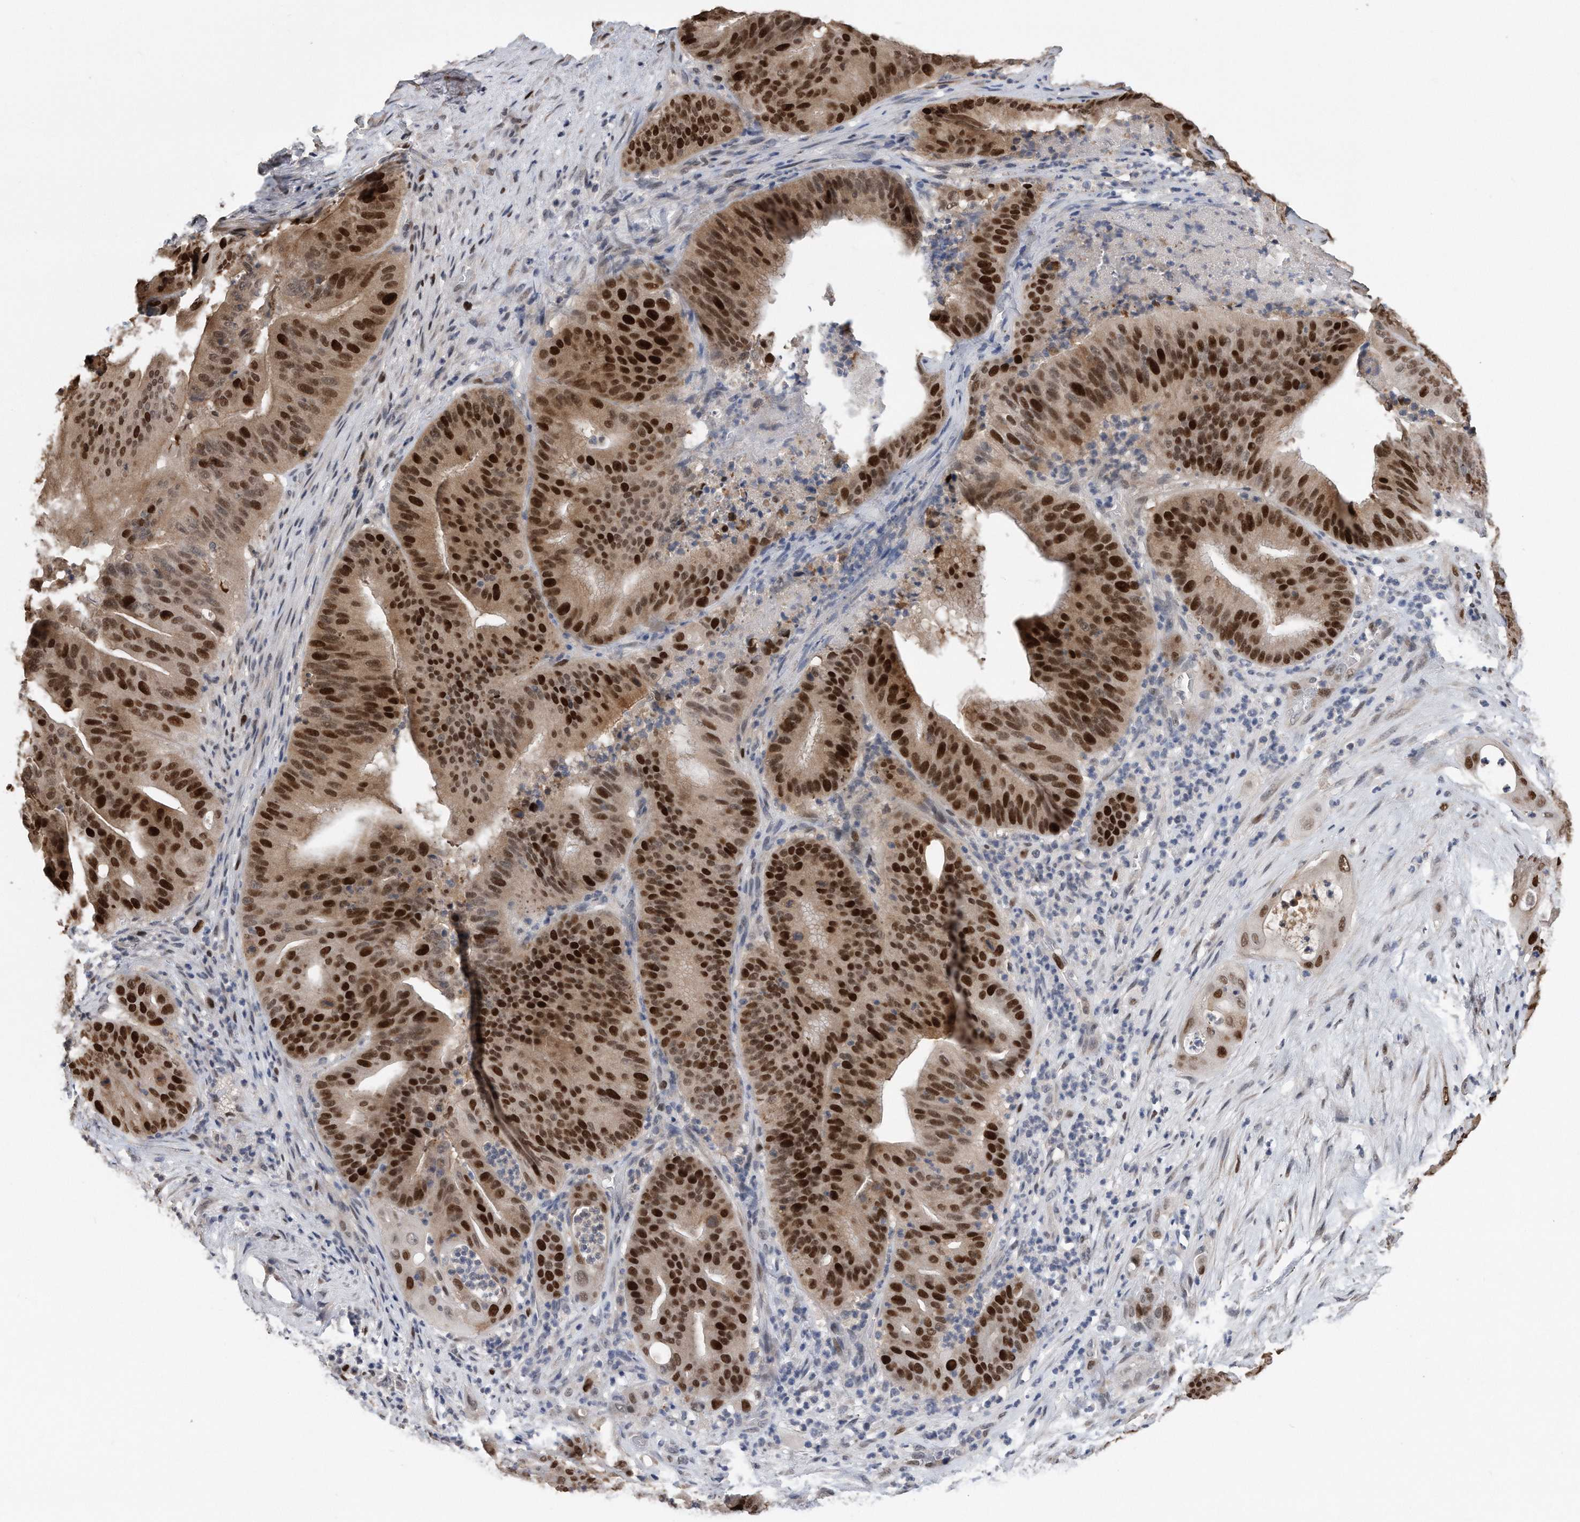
{"staining": {"intensity": "strong", "quantity": ">75%", "location": "nuclear"}, "tissue": "pancreatic cancer", "cell_type": "Tumor cells", "image_type": "cancer", "snomed": [{"axis": "morphology", "description": "Adenocarcinoma, NOS"}, {"axis": "topography", "description": "Pancreas"}], "caption": "IHC of human adenocarcinoma (pancreatic) displays high levels of strong nuclear staining in approximately >75% of tumor cells.", "gene": "PCNA", "patient": {"sex": "female", "age": 77}}